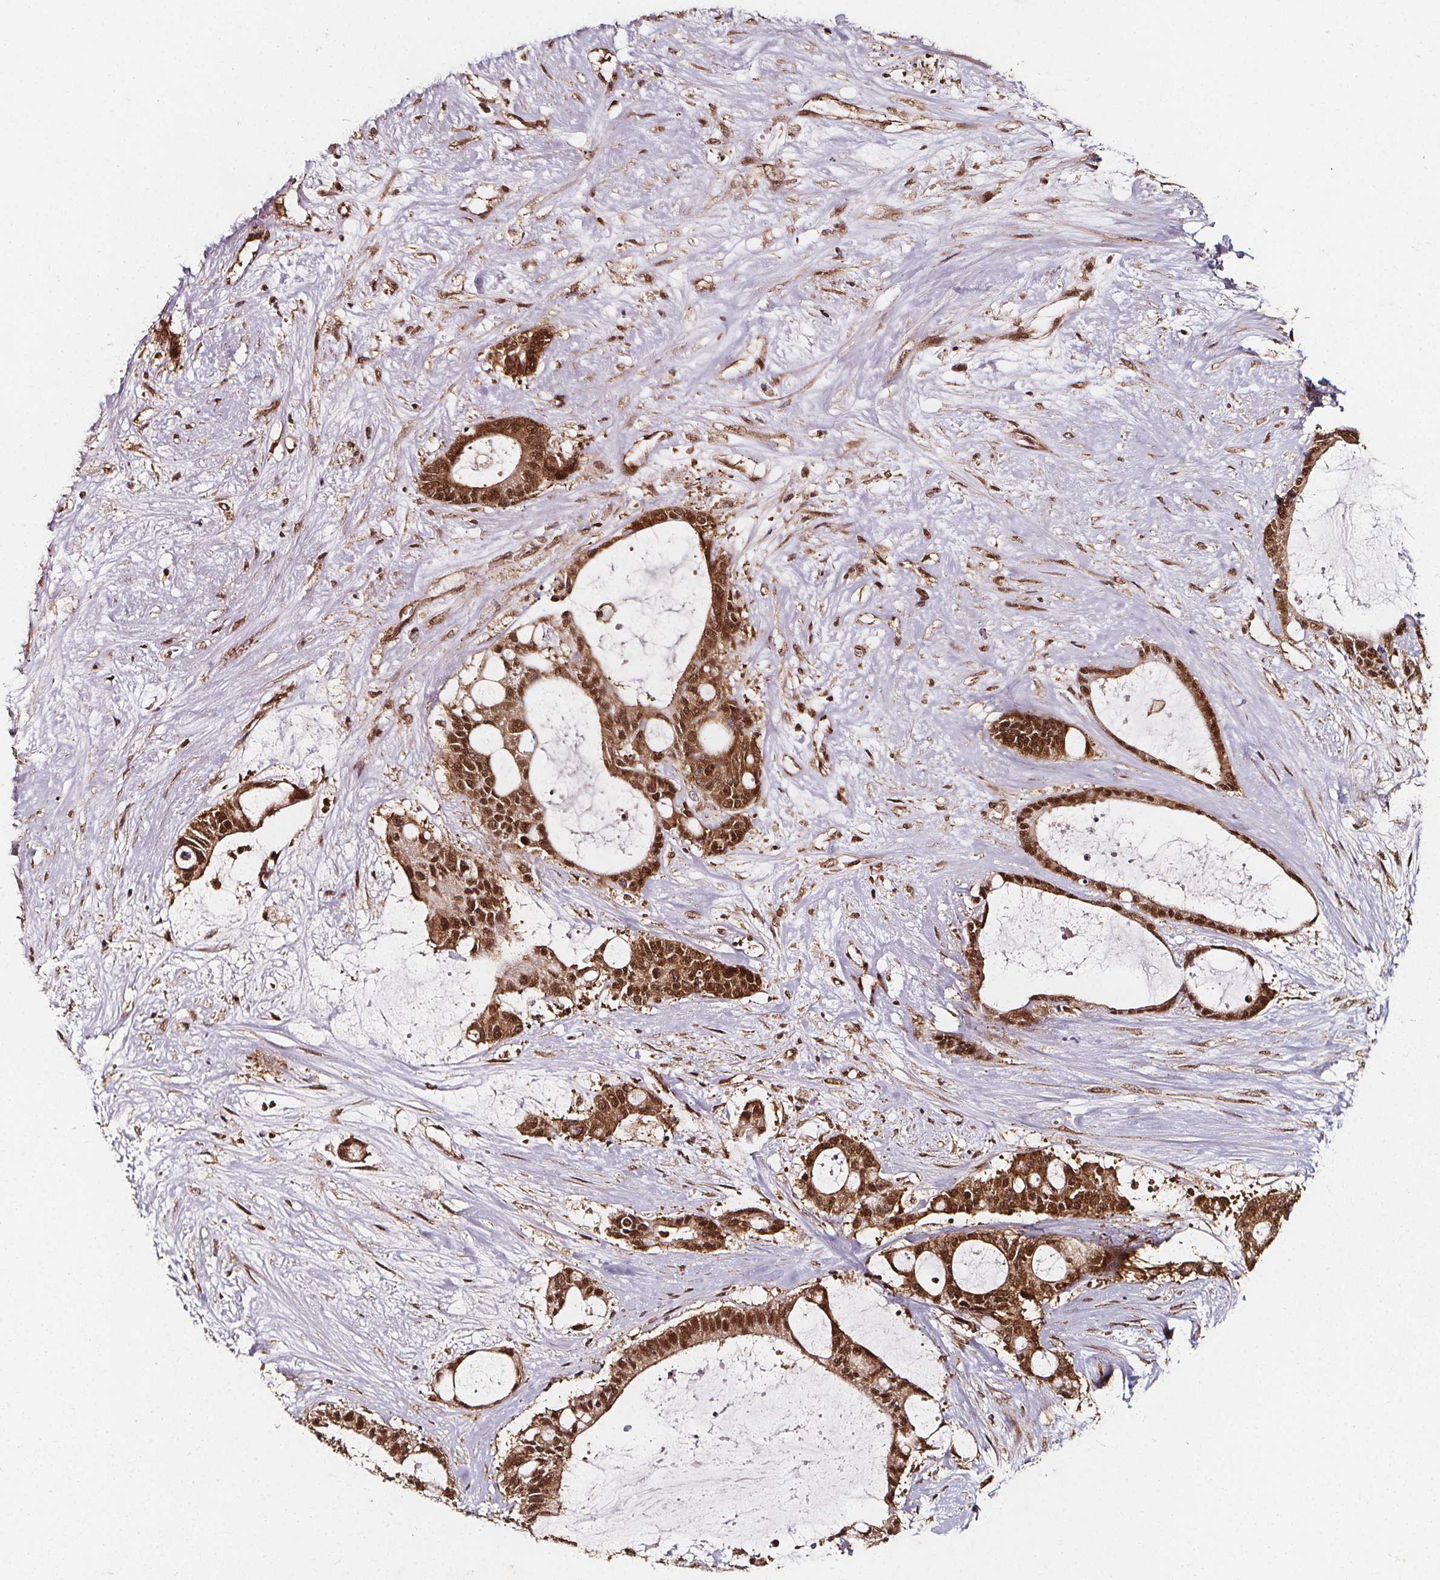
{"staining": {"intensity": "strong", "quantity": ">75%", "location": "cytoplasmic/membranous,nuclear"}, "tissue": "liver cancer", "cell_type": "Tumor cells", "image_type": "cancer", "snomed": [{"axis": "morphology", "description": "Normal tissue, NOS"}, {"axis": "morphology", "description": "Cholangiocarcinoma"}, {"axis": "topography", "description": "Liver"}, {"axis": "topography", "description": "Peripheral nerve tissue"}], "caption": "Immunohistochemistry image of neoplastic tissue: liver cancer stained using immunohistochemistry displays high levels of strong protein expression localized specifically in the cytoplasmic/membranous and nuclear of tumor cells, appearing as a cytoplasmic/membranous and nuclear brown color.", "gene": "SMN1", "patient": {"sex": "female", "age": 73}}